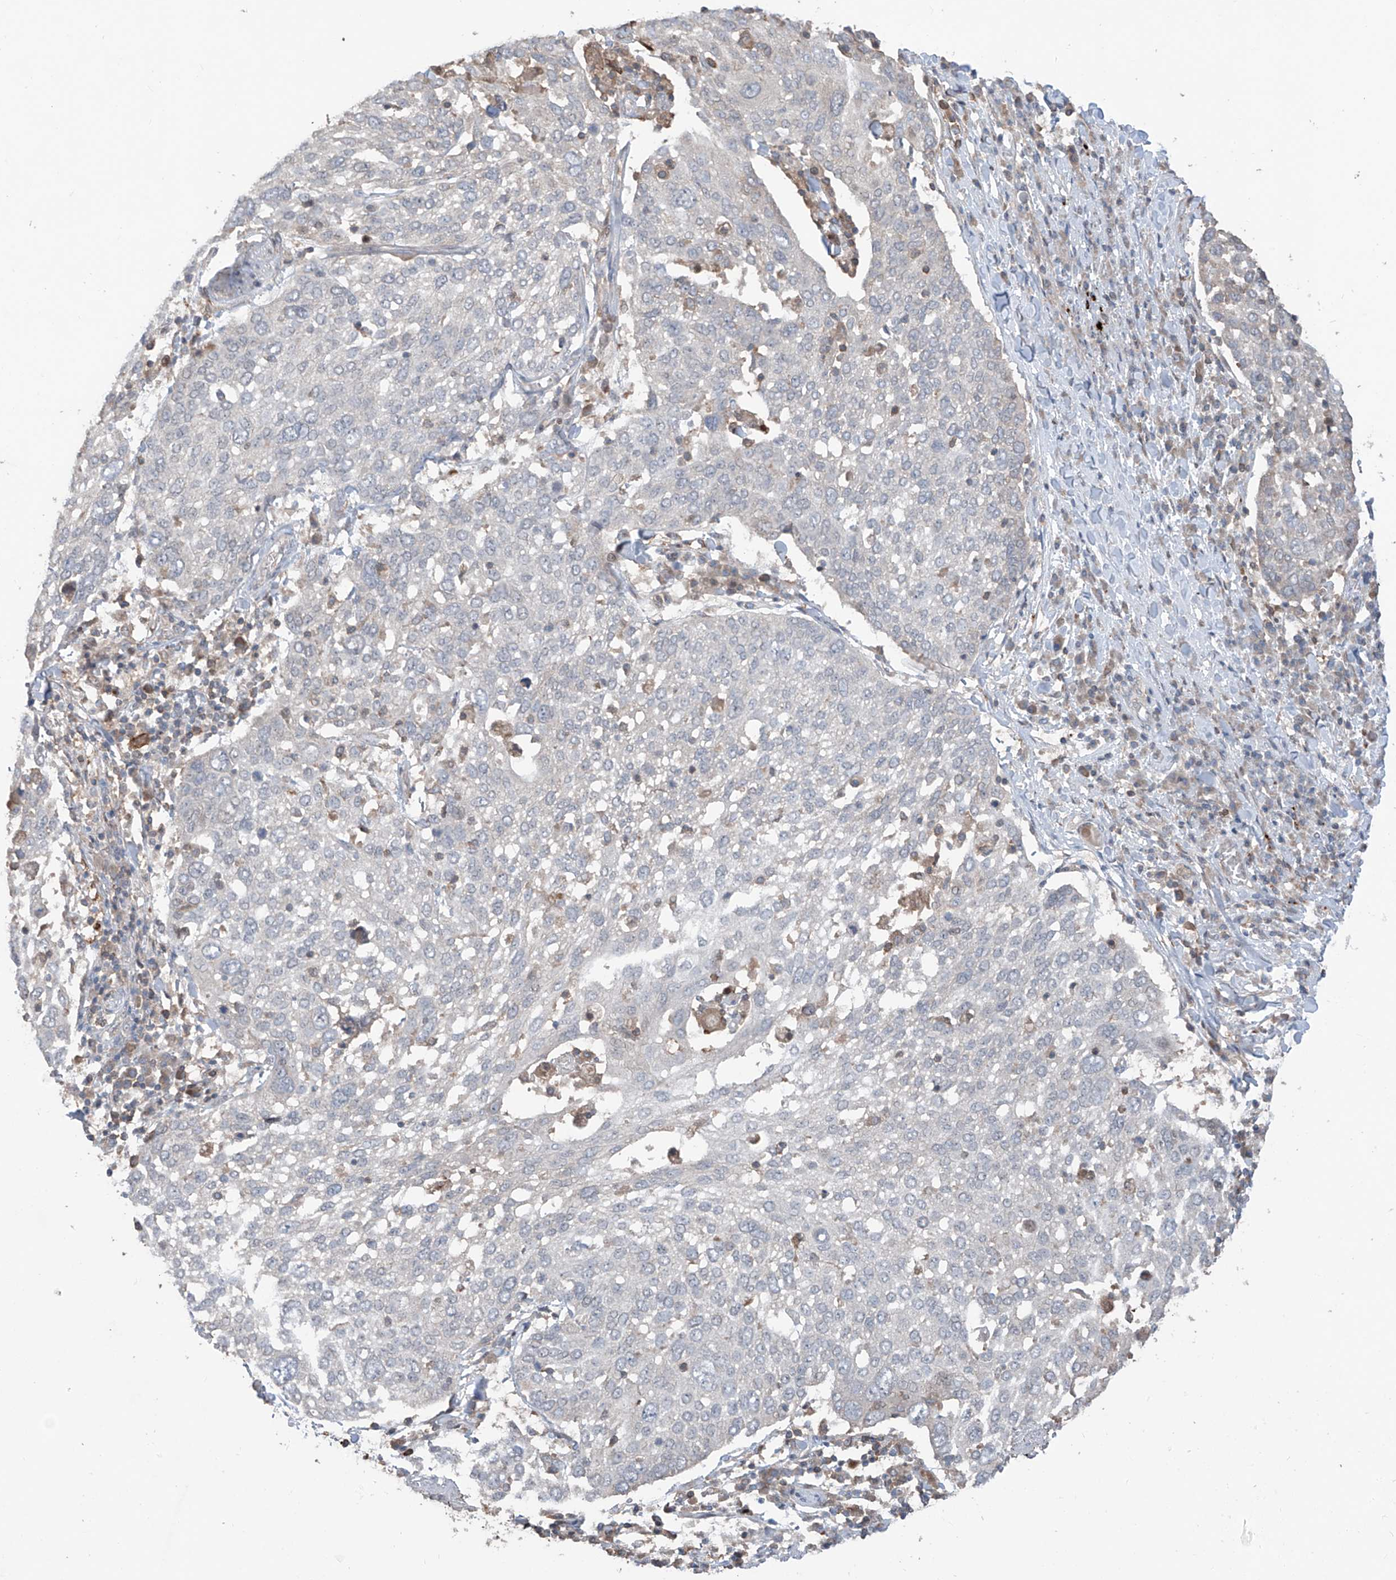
{"staining": {"intensity": "negative", "quantity": "none", "location": "none"}, "tissue": "lung cancer", "cell_type": "Tumor cells", "image_type": "cancer", "snomed": [{"axis": "morphology", "description": "Squamous cell carcinoma, NOS"}, {"axis": "topography", "description": "Lung"}], "caption": "Squamous cell carcinoma (lung) stained for a protein using immunohistochemistry exhibits no staining tumor cells.", "gene": "SAMD3", "patient": {"sex": "male", "age": 65}}